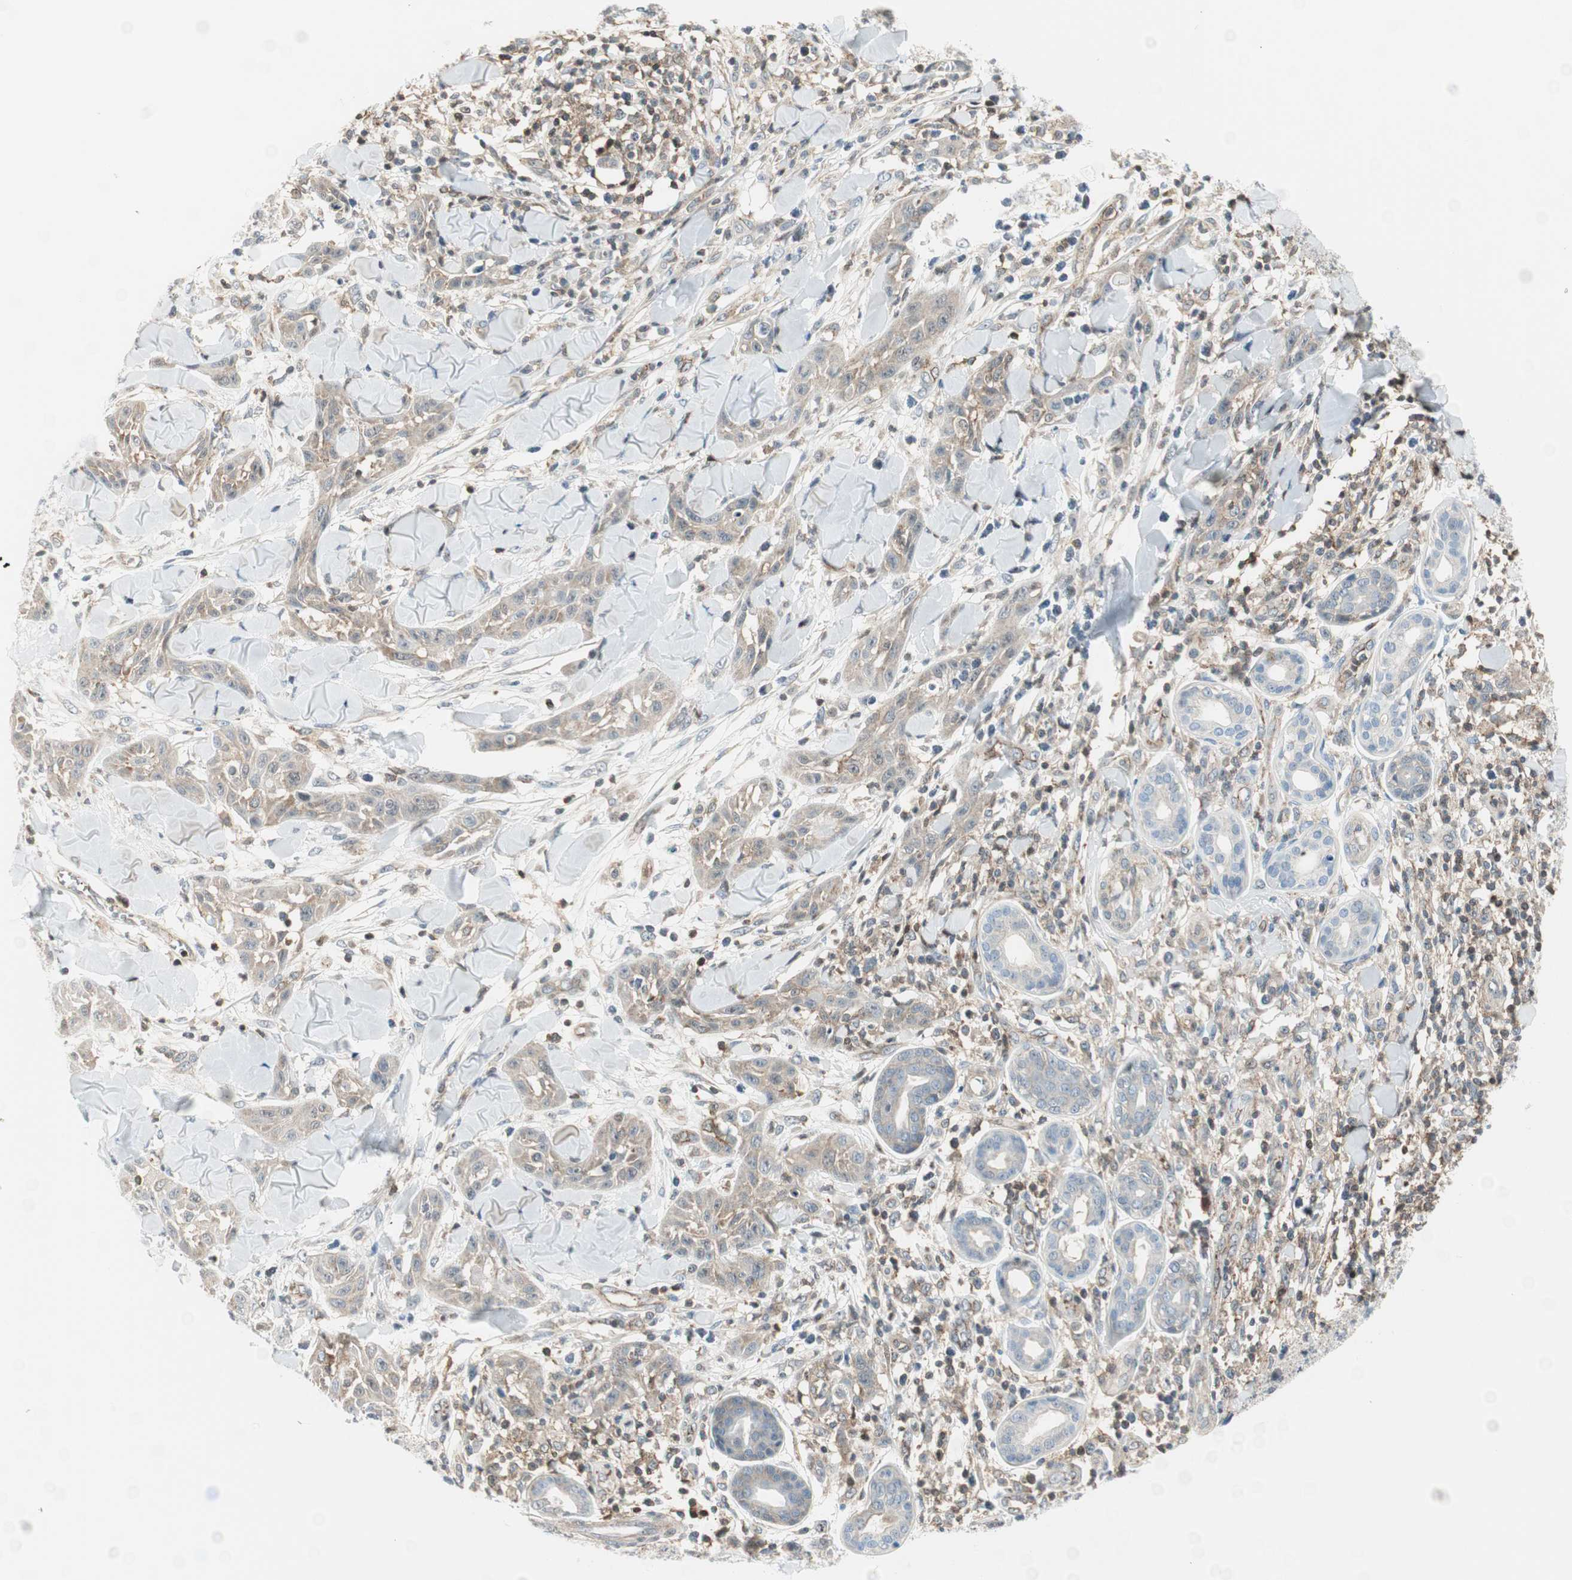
{"staining": {"intensity": "weak", "quantity": ">75%", "location": "cytoplasmic/membranous"}, "tissue": "skin cancer", "cell_type": "Tumor cells", "image_type": "cancer", "snomed": [{"axis": "morphology", "description": "Squamous cell carcinoma, NOS"}, {"axis": "topography", "description": "Skin"}], "caption": "This image reveals IHC staining of skin cancer, with low weak cytoplasmic/membranous expression in about >75% of tumor cells.", "gene": "PPP1CA", "patient": {"sex": "male", "age": 24}}